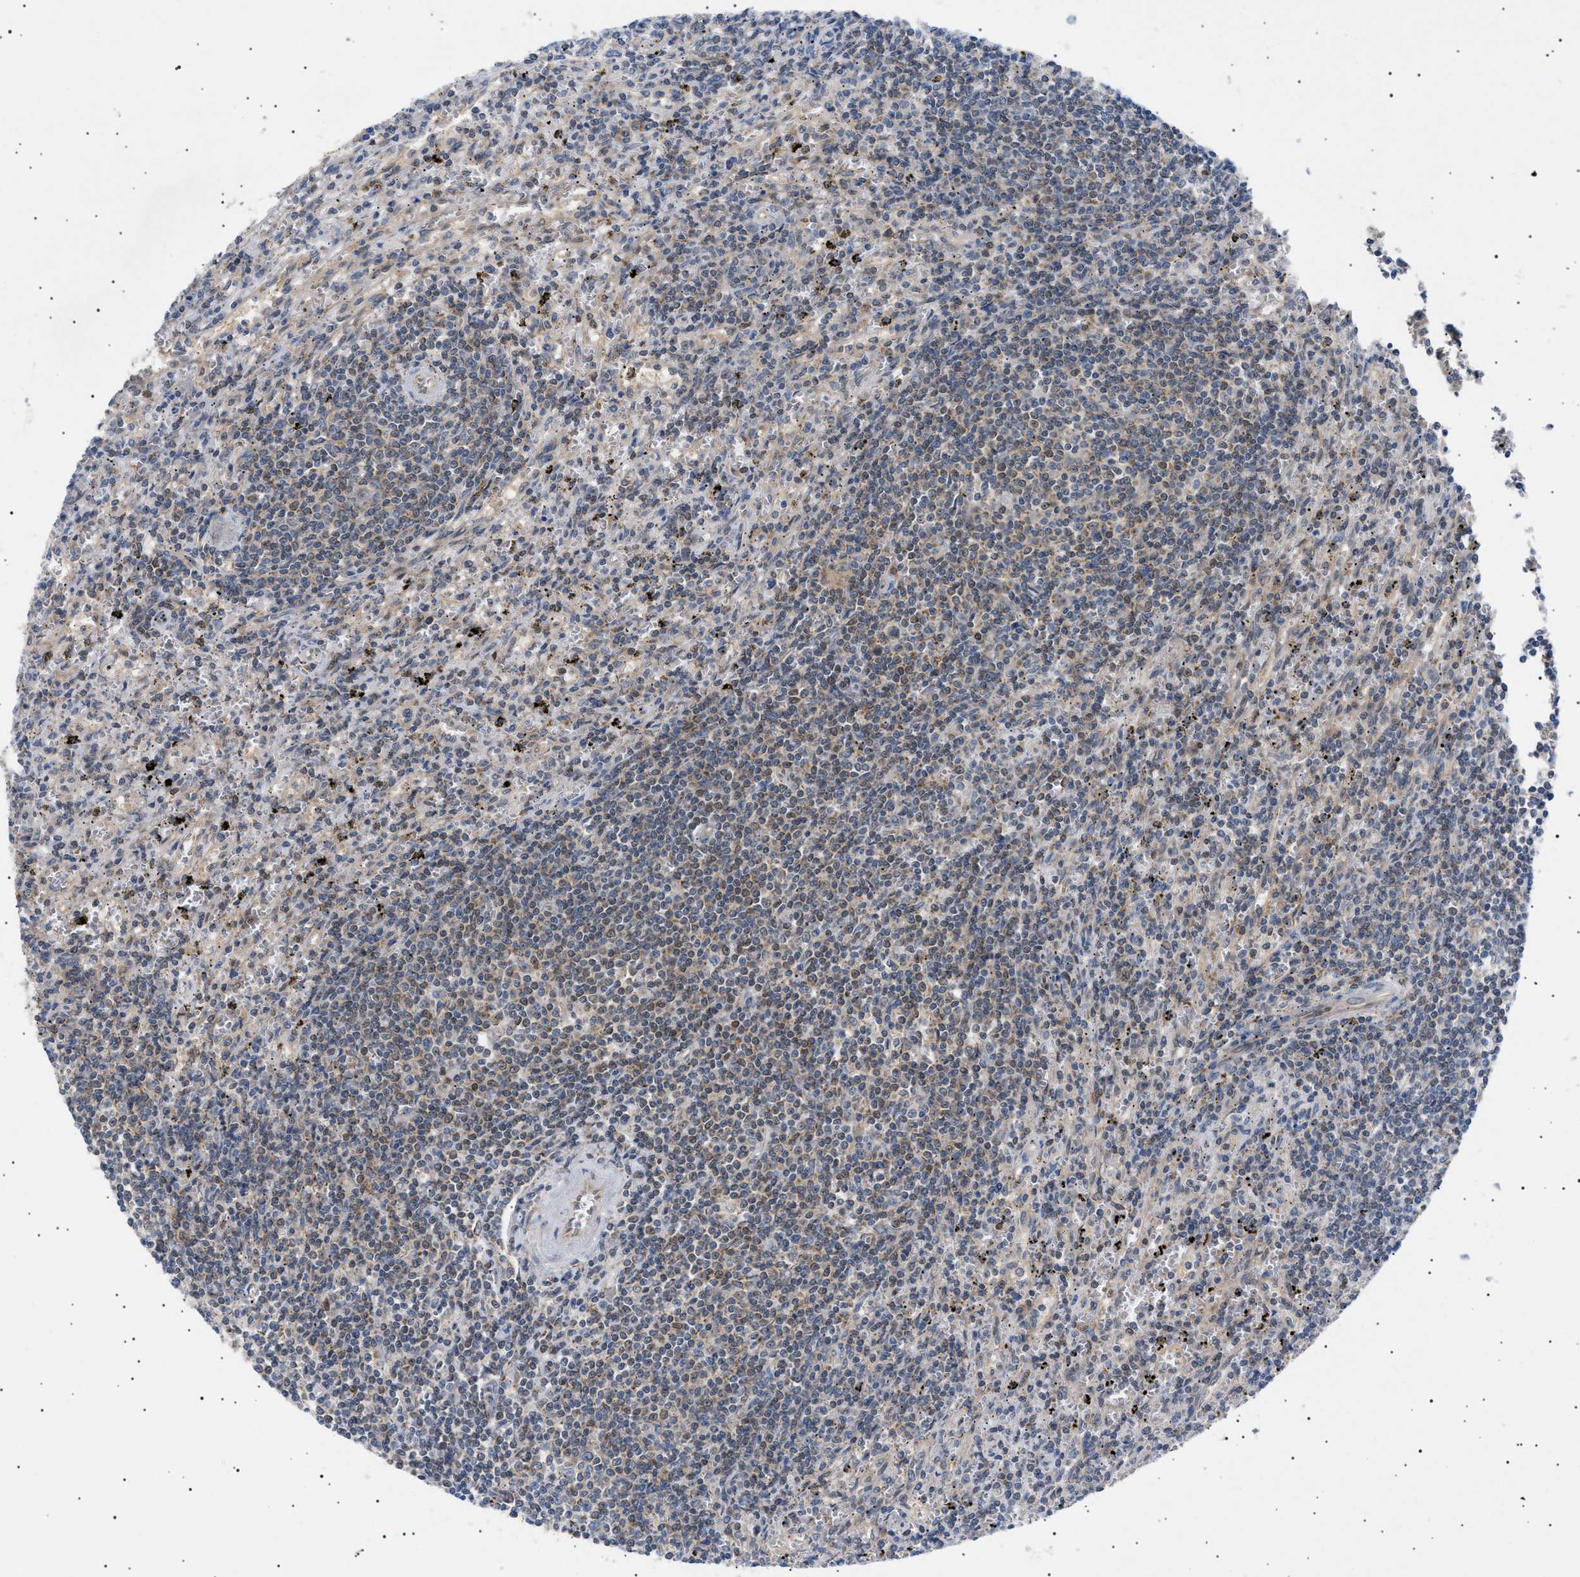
{"staining": {"intensity": "weak", "quantity": "<25%", "location": "cytoplasmic/membranous"}, "tissue": "lymphoma", "cell_type": "Tumor cells", "image_type": "cancer", "snomed": [{"axis": "morphology", "description": "Malignant lymphoma, non-Hodgkin's type, Low grade"}, {"axis": "topography", "description": "Spleen"}], "caption": "Immunohistochemistry (IHC) image of neoplastic tissue: malignant lymphoma, non-Hodgkin's type (low-grade) stained with DAB (3,3'-diaminobenzidine) demonstrates no significant protein expression in tumor cells.", "gene": "SIRT5", "patient": {"sex": "male", "age": 76}}